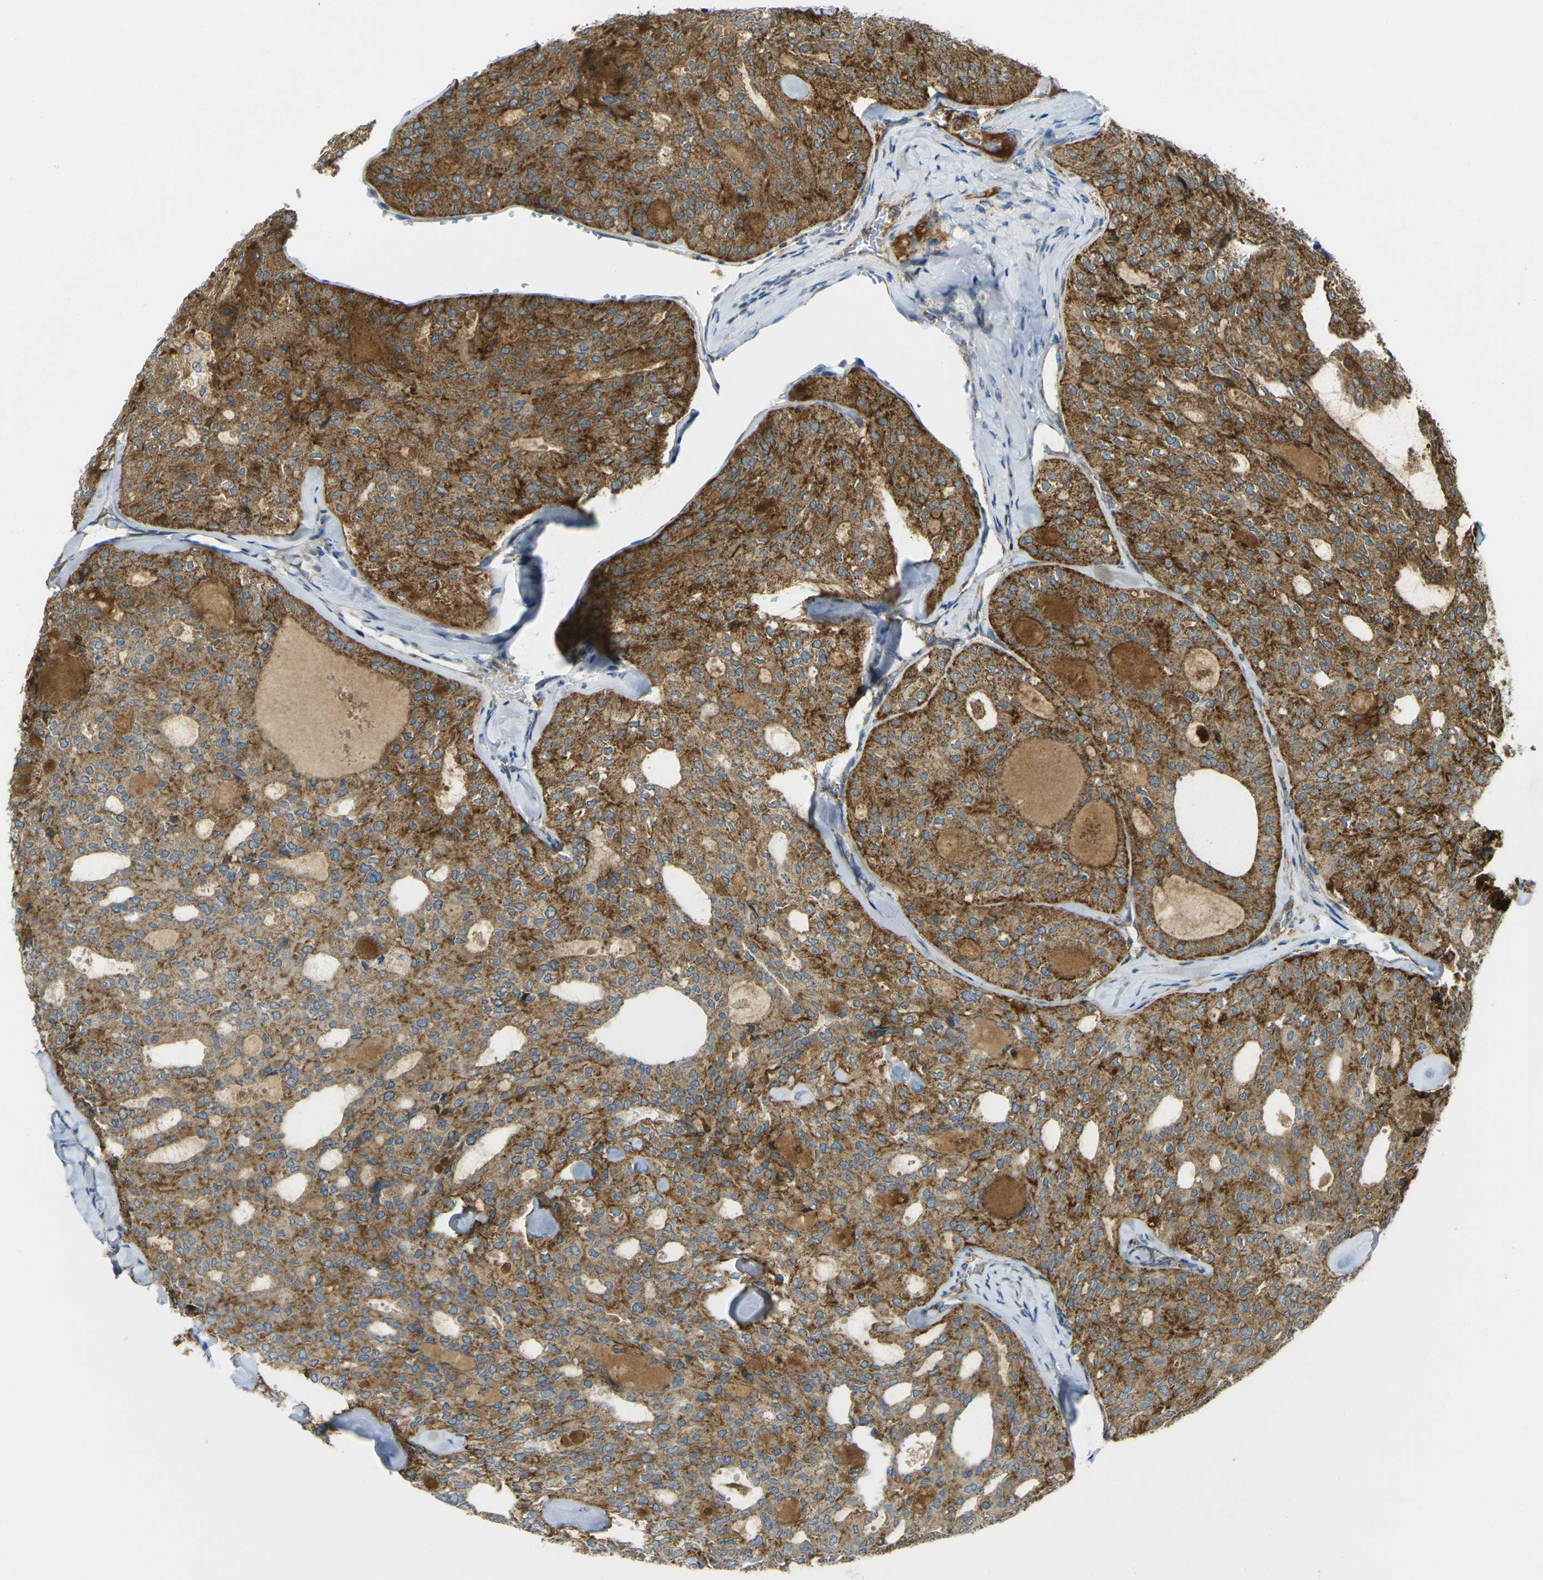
{"staining": {"intensity": "moderate", "quantity": ">75%", "location": "cytoplasmic/membranous"}, "tissue": "thyroid cancer", "cell_type": "Tumor cells", "image_type": "cancer", "snomed": [{"axis": "morphology", "description": "Follicular adenoma carcinoma, NOS"}, {"axis": "topography", "description": "Thyroid gland"}], "caption": "Immunohistochemical staining of thyroid follicular adenoma carcinoma shows medium levels of moderate cytoplasmic/membranous protein staining in approximately >75% of tumor cells.", "gene": "IGF1R", "patient": {"sex": "male", "age": 75}}